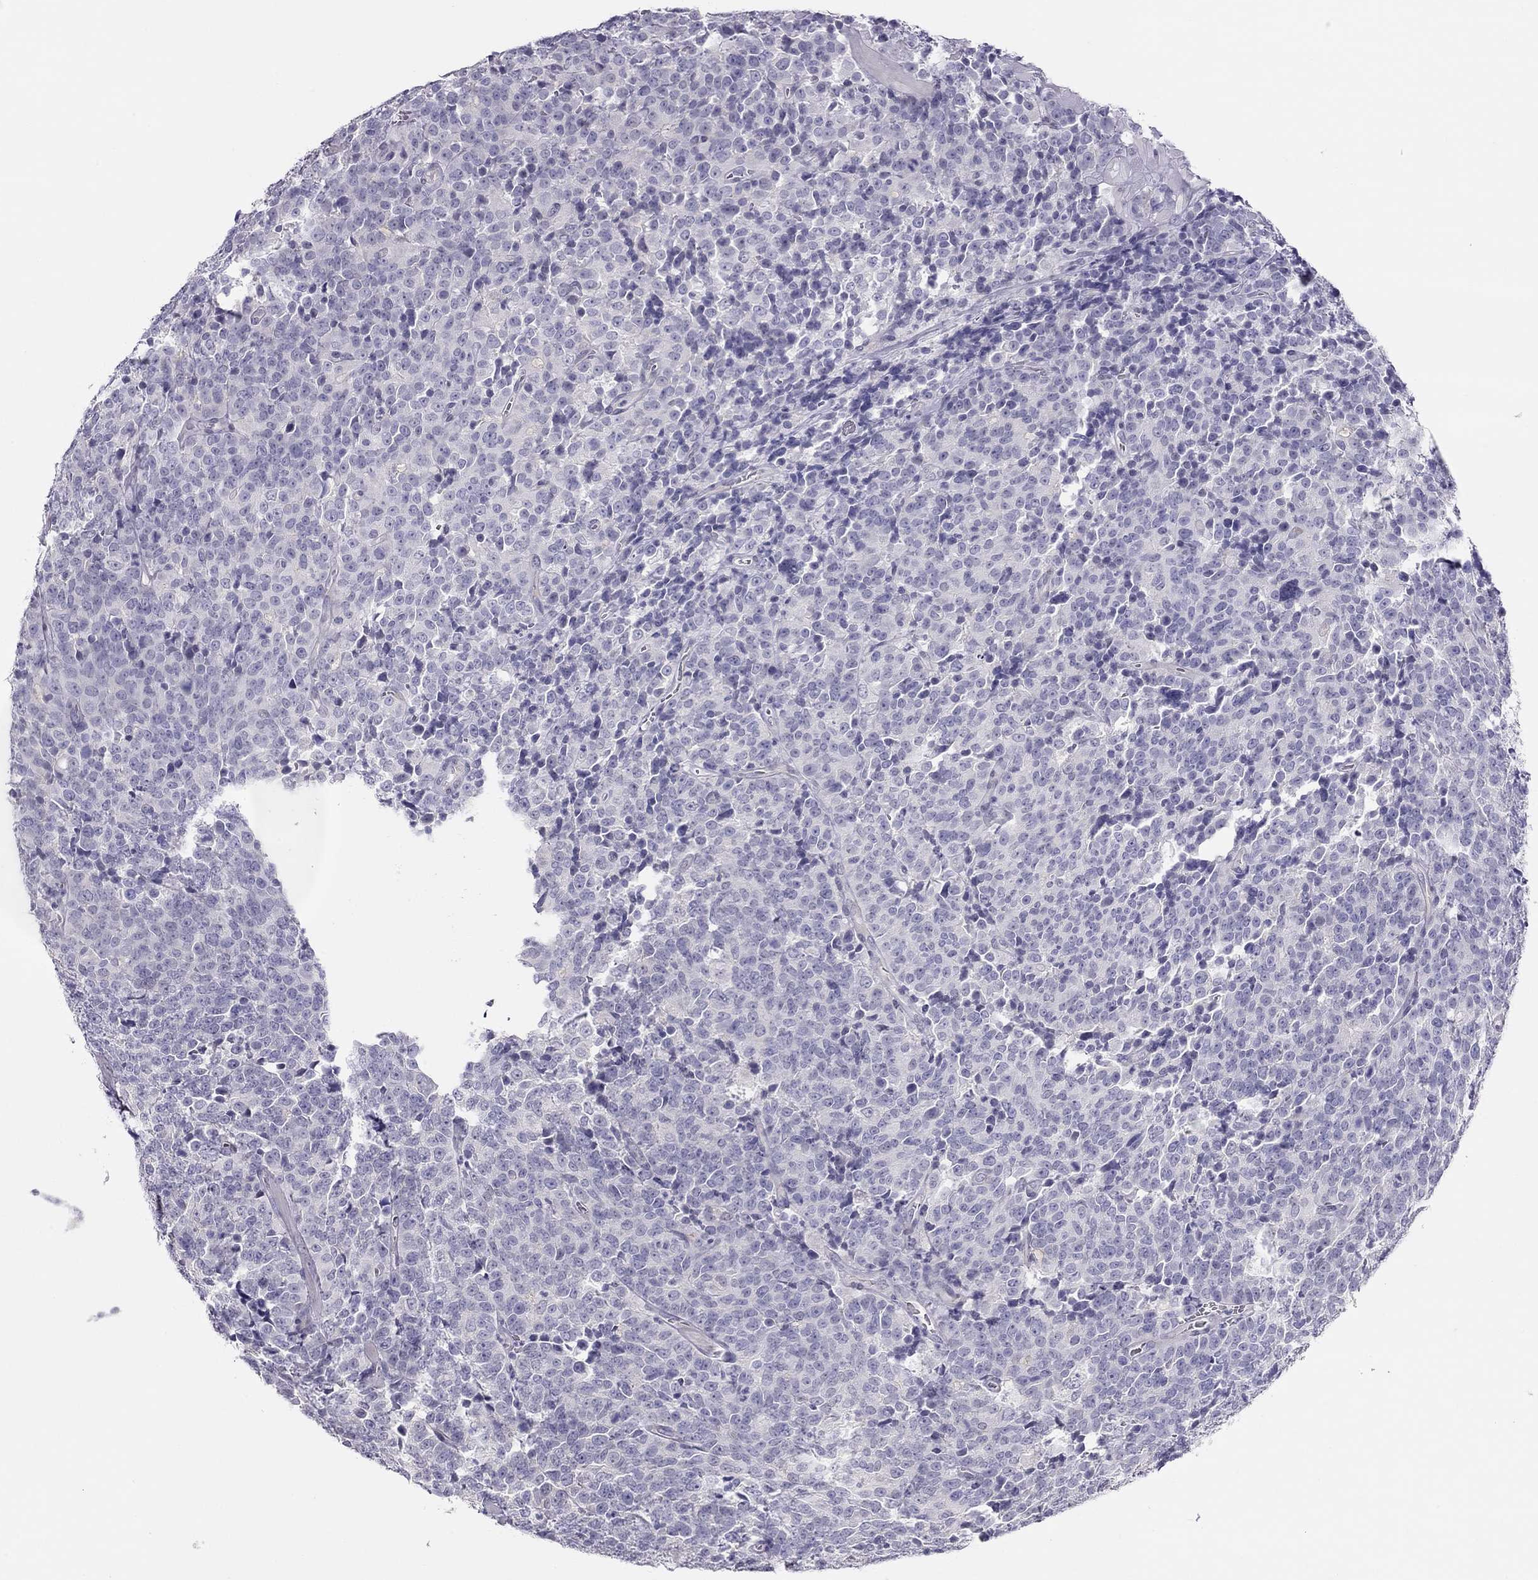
{"staining": {"intensity": "negative", "quantity": "none", "location": "none"}, "tissue": "prostate cancer", "cell_type": "Tumor cells", "image_type": "cancer", "snomed": [{"axis": "morphology", "description": "Adenocarcinoma, NOS"}, {"axis": "topography", "description": "Prostate"}], "caption": "Adenocarcinoma (prostate) was stained to show a protein in brown. There is no significant positivity in tumor cells.", "gene": "KCNV2", "patient": {"sex": "male", "age": 67}}